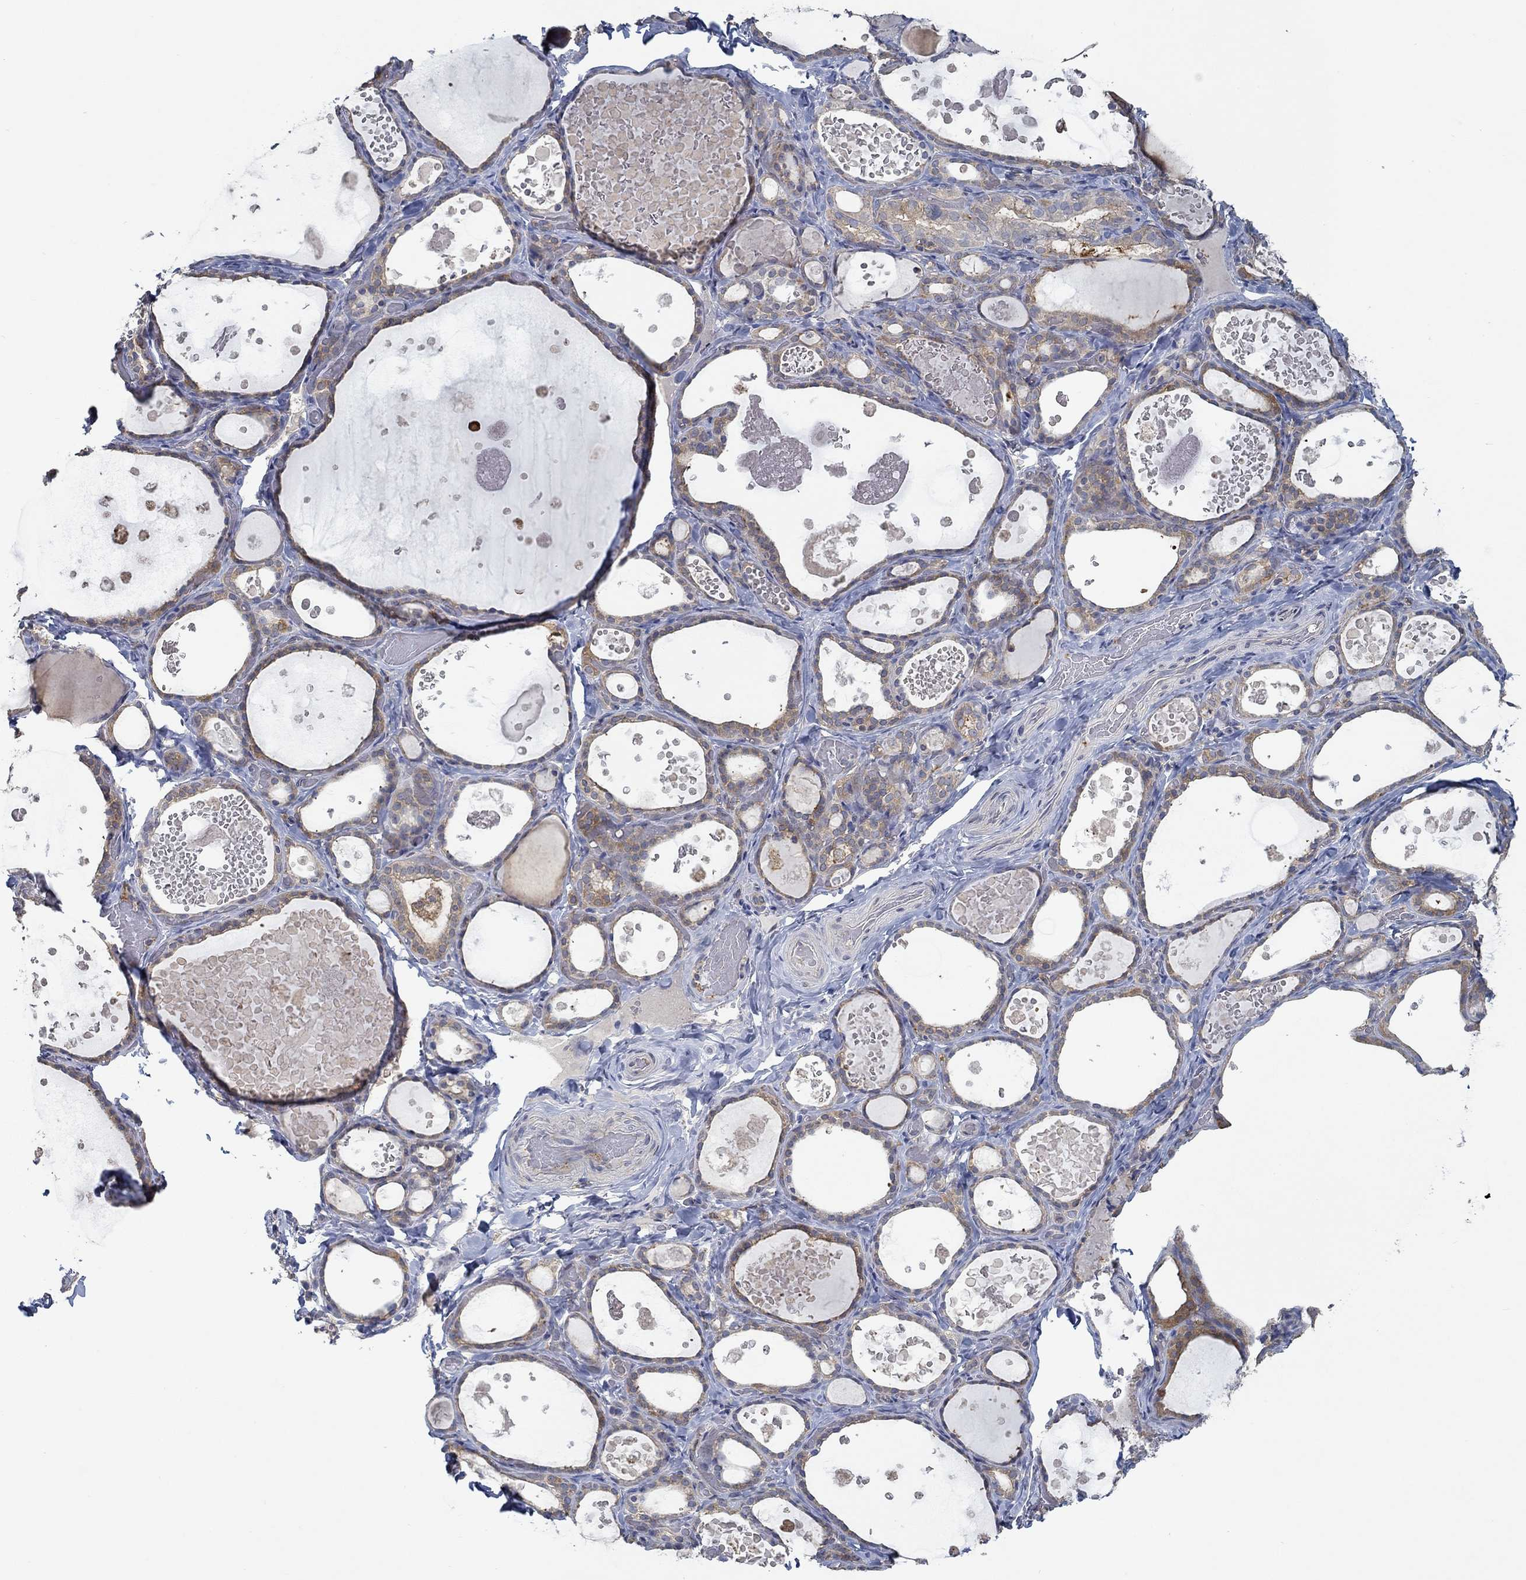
{"staining": {"intensity": "moderate", "quantity": "25%-75%", "location": "cytoplasmic/membranous"}, "tissue": "thyroid gland", "cell_type": "Glandular cells", "image_type": "normal", "snomed": [{"axis": "morphology", "description": "Normal tissue, NOS"}, {"axis": "topography", "description": "Thyroid gland"}], "caption": "Immunohistochemical staining of benign human thyroid gland shows medium levels of moderate cytoplasmic/membranous staining in approximately 25%-75% of glandular cells. The protein is shown in brown color, while the nuclei are stained blue.", "gene": "MTHFR", "patient": {"sex": "female", "age": 56}}